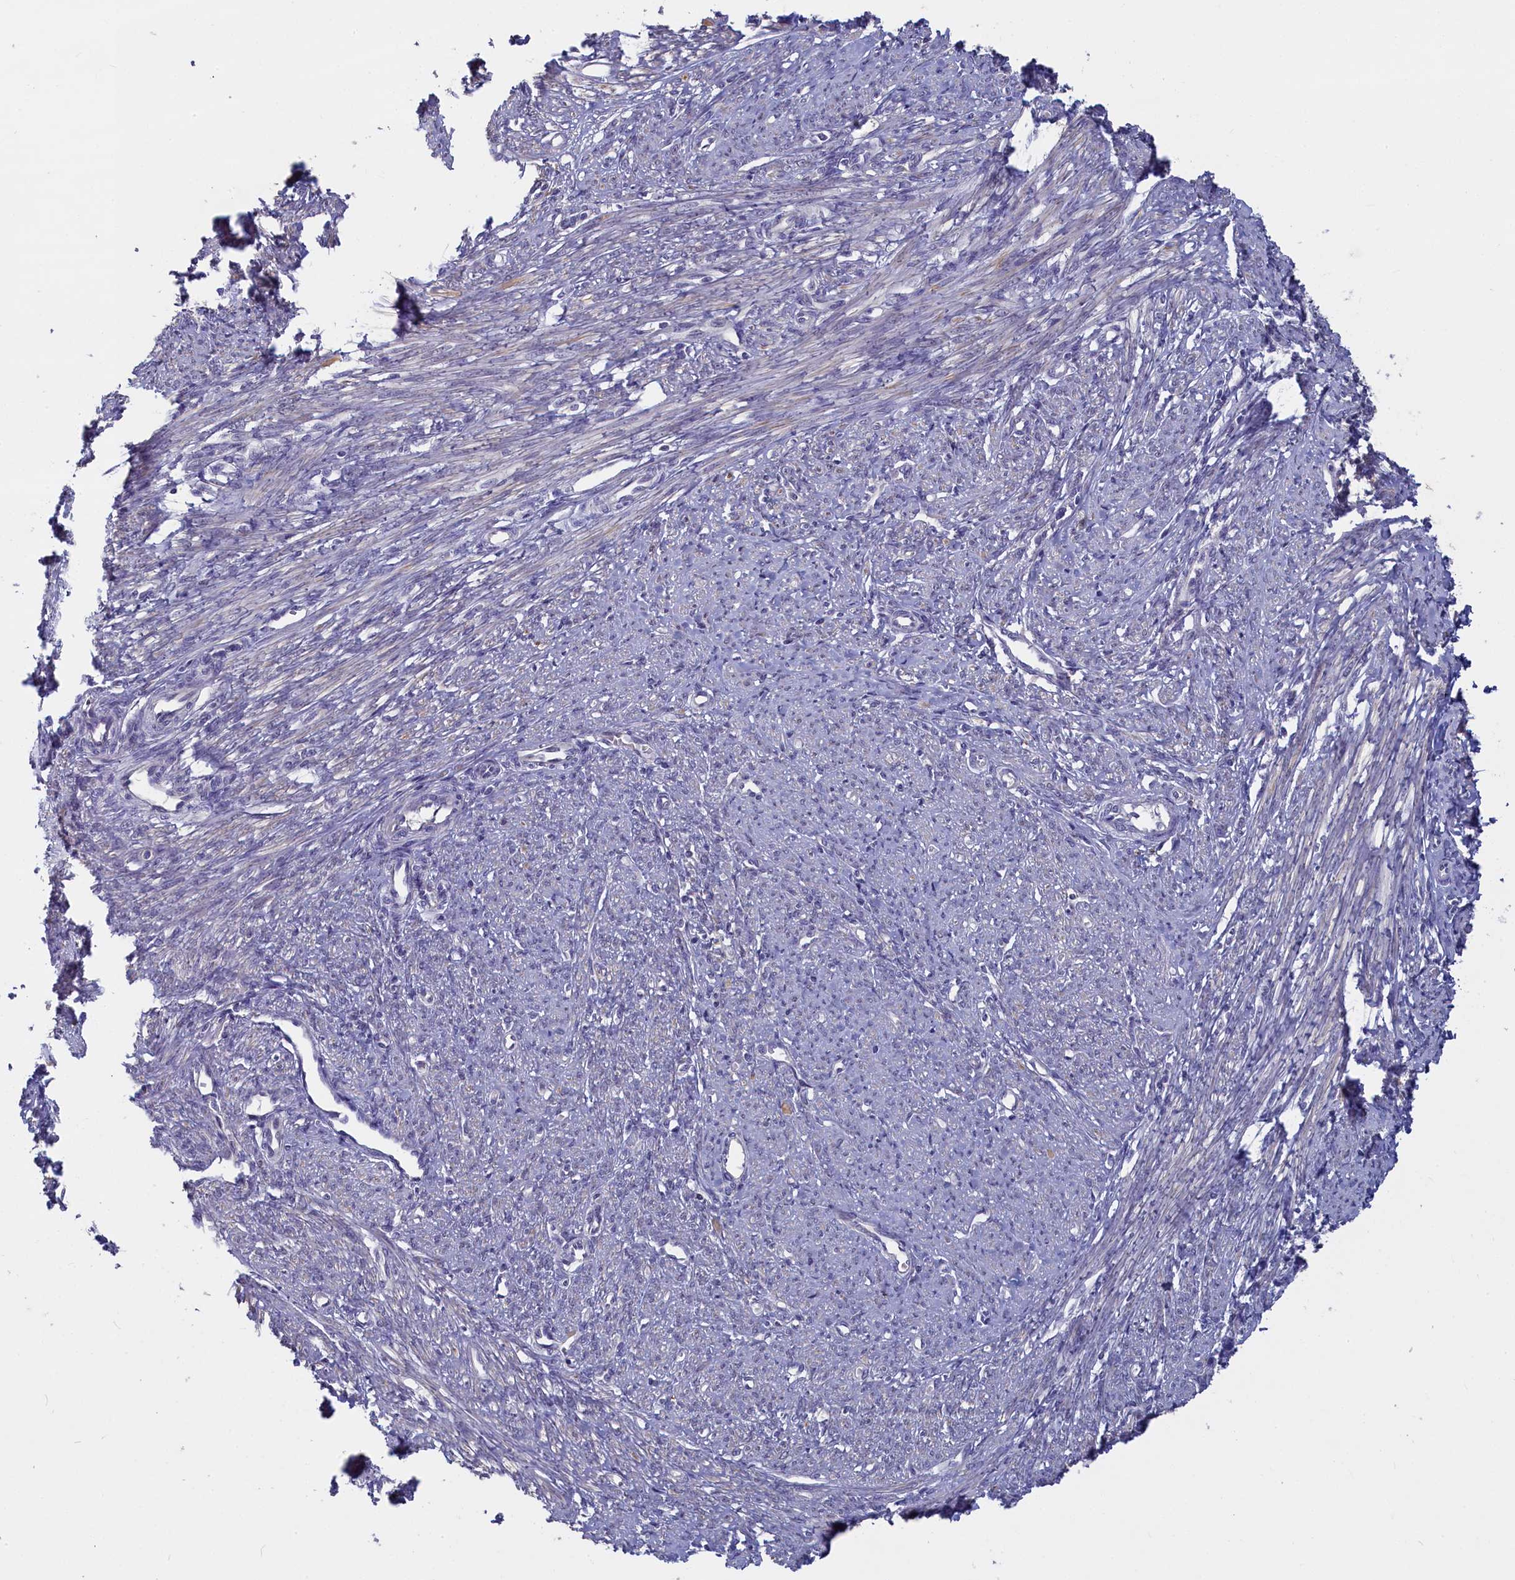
{"staining": {"intensity": "weak", "quantity": "<25%", "location": "cytoplasmic/membranous"}, "tissue": "smooth muscle", "cell_type": "Smooth muscle cells", "image_type": "normal", "snomed": [{"axis": "morphology", "description": "Normal tissue, NOS"}, {"axis": "topography", "description": "Smooth muscle"}, {"axis": "topography", "description": "Uterus"}], "caption": "The IHC histopathology image has no significant staining in smooth muscle cells of smooth muscle.", "gene": "UCHL3", "patient": {"sex": "female", "age": 59}}